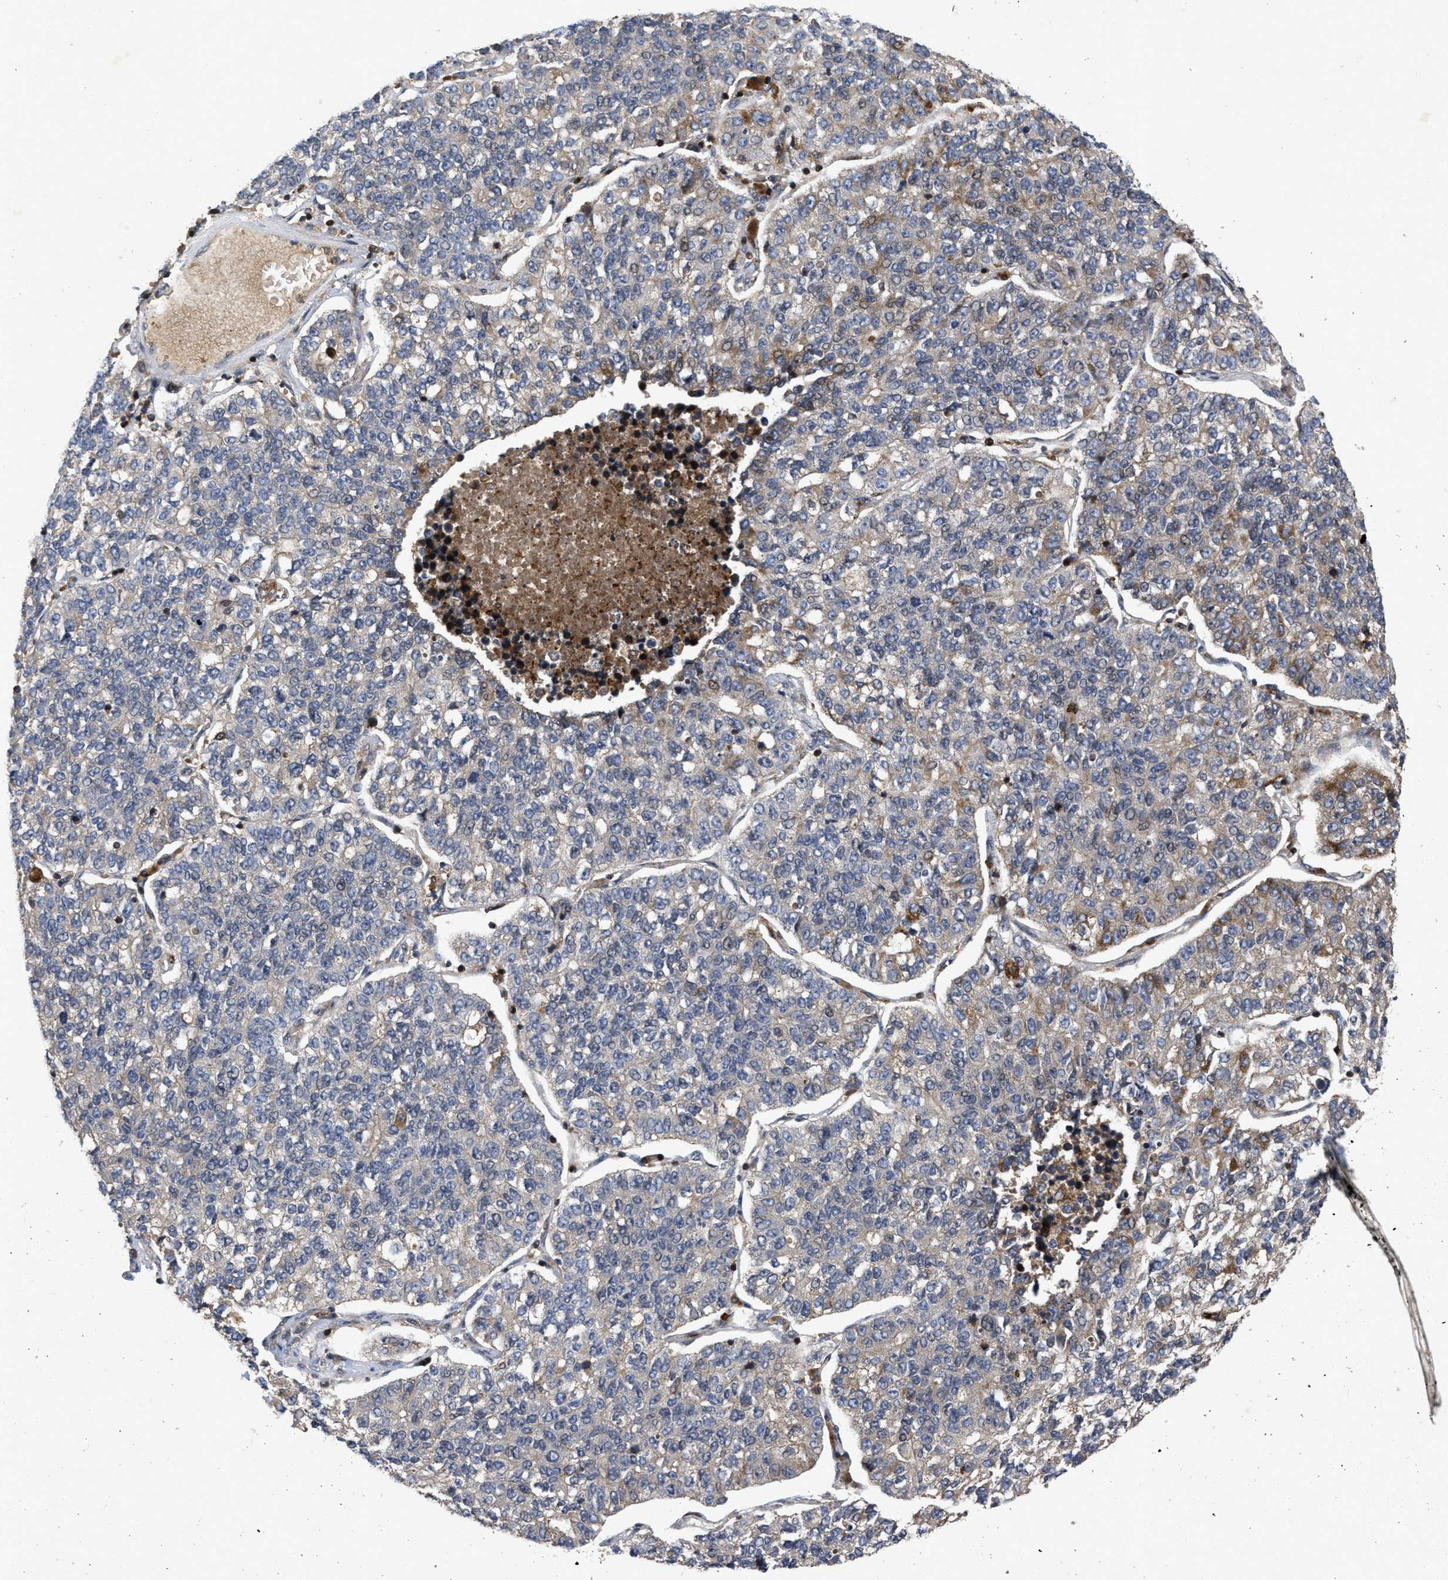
{"staining": {"intensity": "moderate", "quantity": "<25%", "location": "cytoplasmic/membranous"}, "tissue": "lung cancer", "cell_type": "Tumor cells", "image_type": "cancer", "snomed": [{"axis": "morphology", "description": "Adenocarcinoma, NOS"}, {"axis": "topography", "description": "Lung"}], "caption": "Immunohistochemistry (DAB) staining of lung adenocarcinoma shows moderate cytoplasmic/membranous protein positivity in about <25% of tumor cells. (IHC, brightfield microscopy, high magnification).", "gene": "CBR3", "patient": {"sex": "male", "age": 49}}